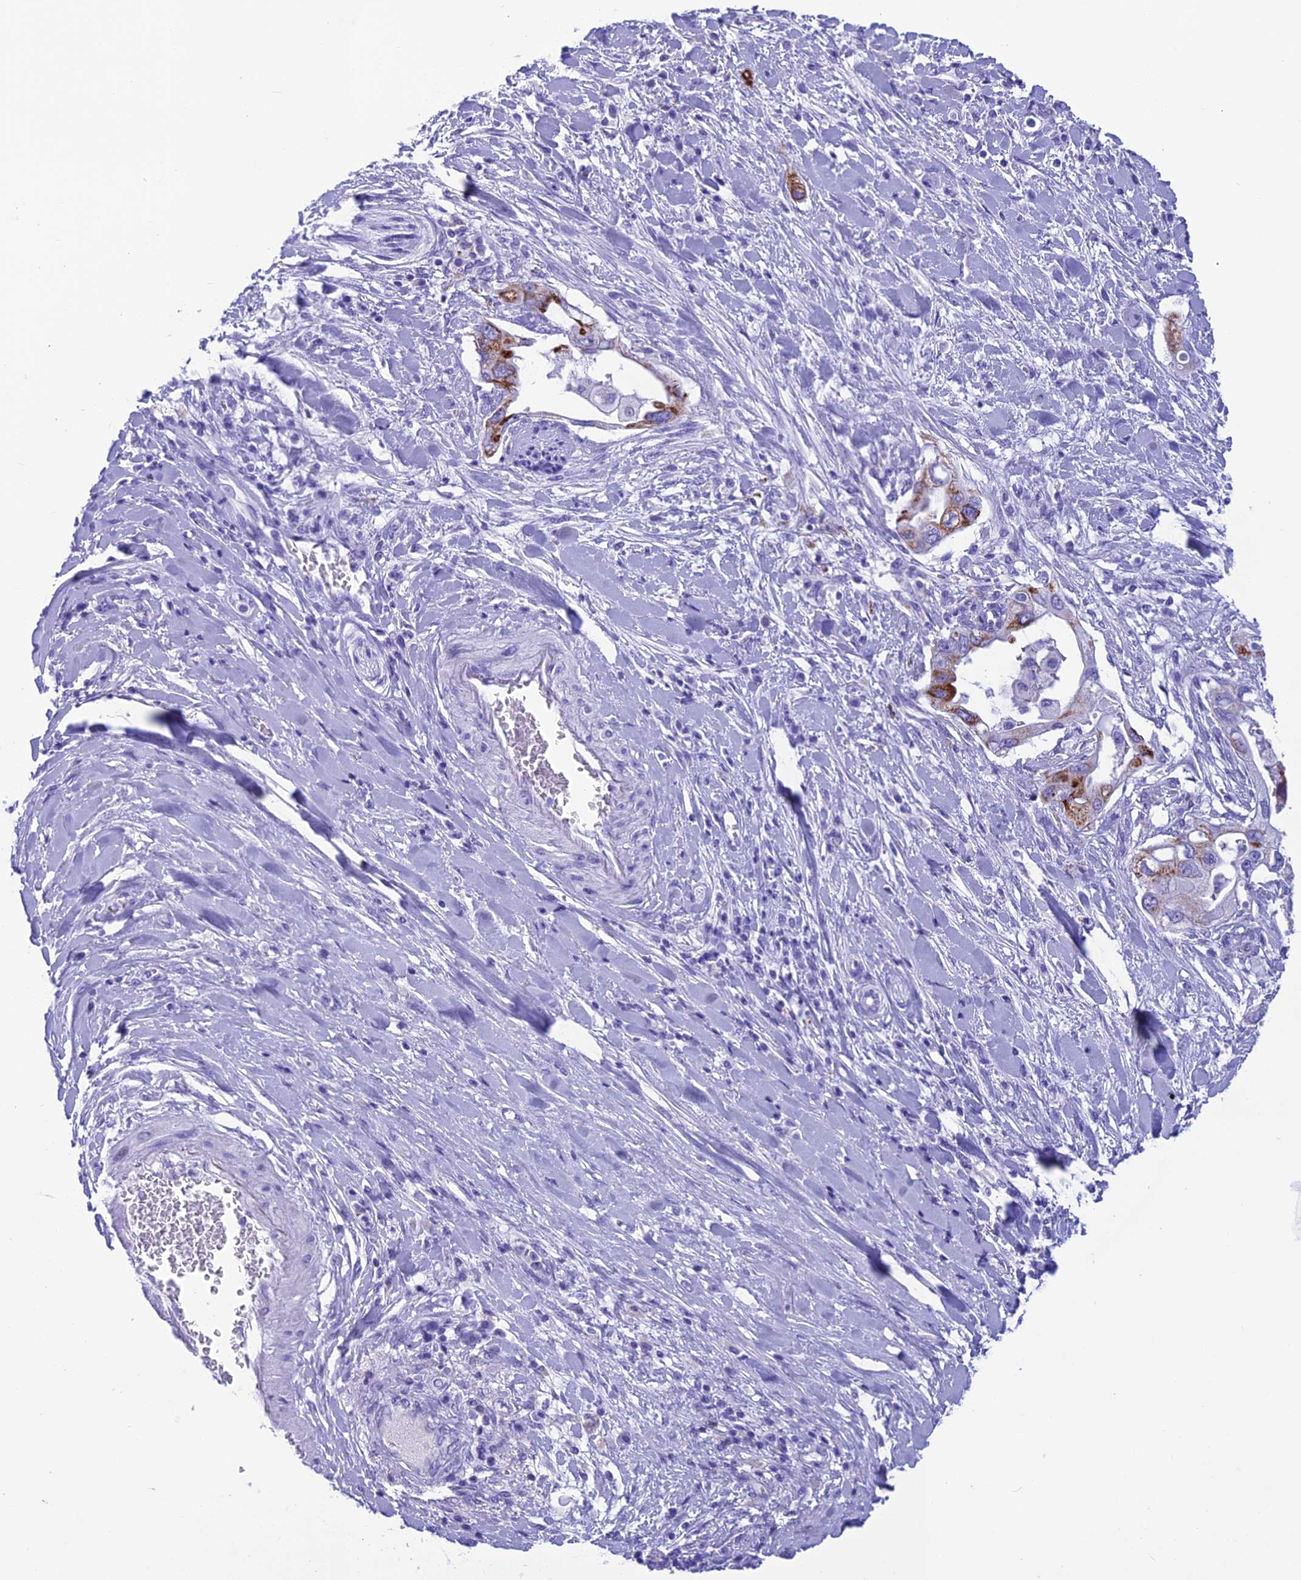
{"staining": {"intensity": "strong", "quantity": "<25%", "location": "cytoplasmic/membranous"}, "tissue": "pancreatic cancer", "cell_type": "Tumor cells", "image_type": "cancer", "snomed": [{"axis": "morphology", "description": "Inflammation, NOS"}, {"axis": "morphology", "description": "Adenocarcinoma, NOS"}, {"axis": "topography", "description": "Pancreas"}], "caption": "Immunohistochemical staining of human pancreatic cancer (adenocarcinoma) displays medium levels of strong cytoplasmic/membranous protein expression in approximately <25% of tumor cells.", "gene": "TRAM1L1", "patient": {"sex": "female", "age": 56}}